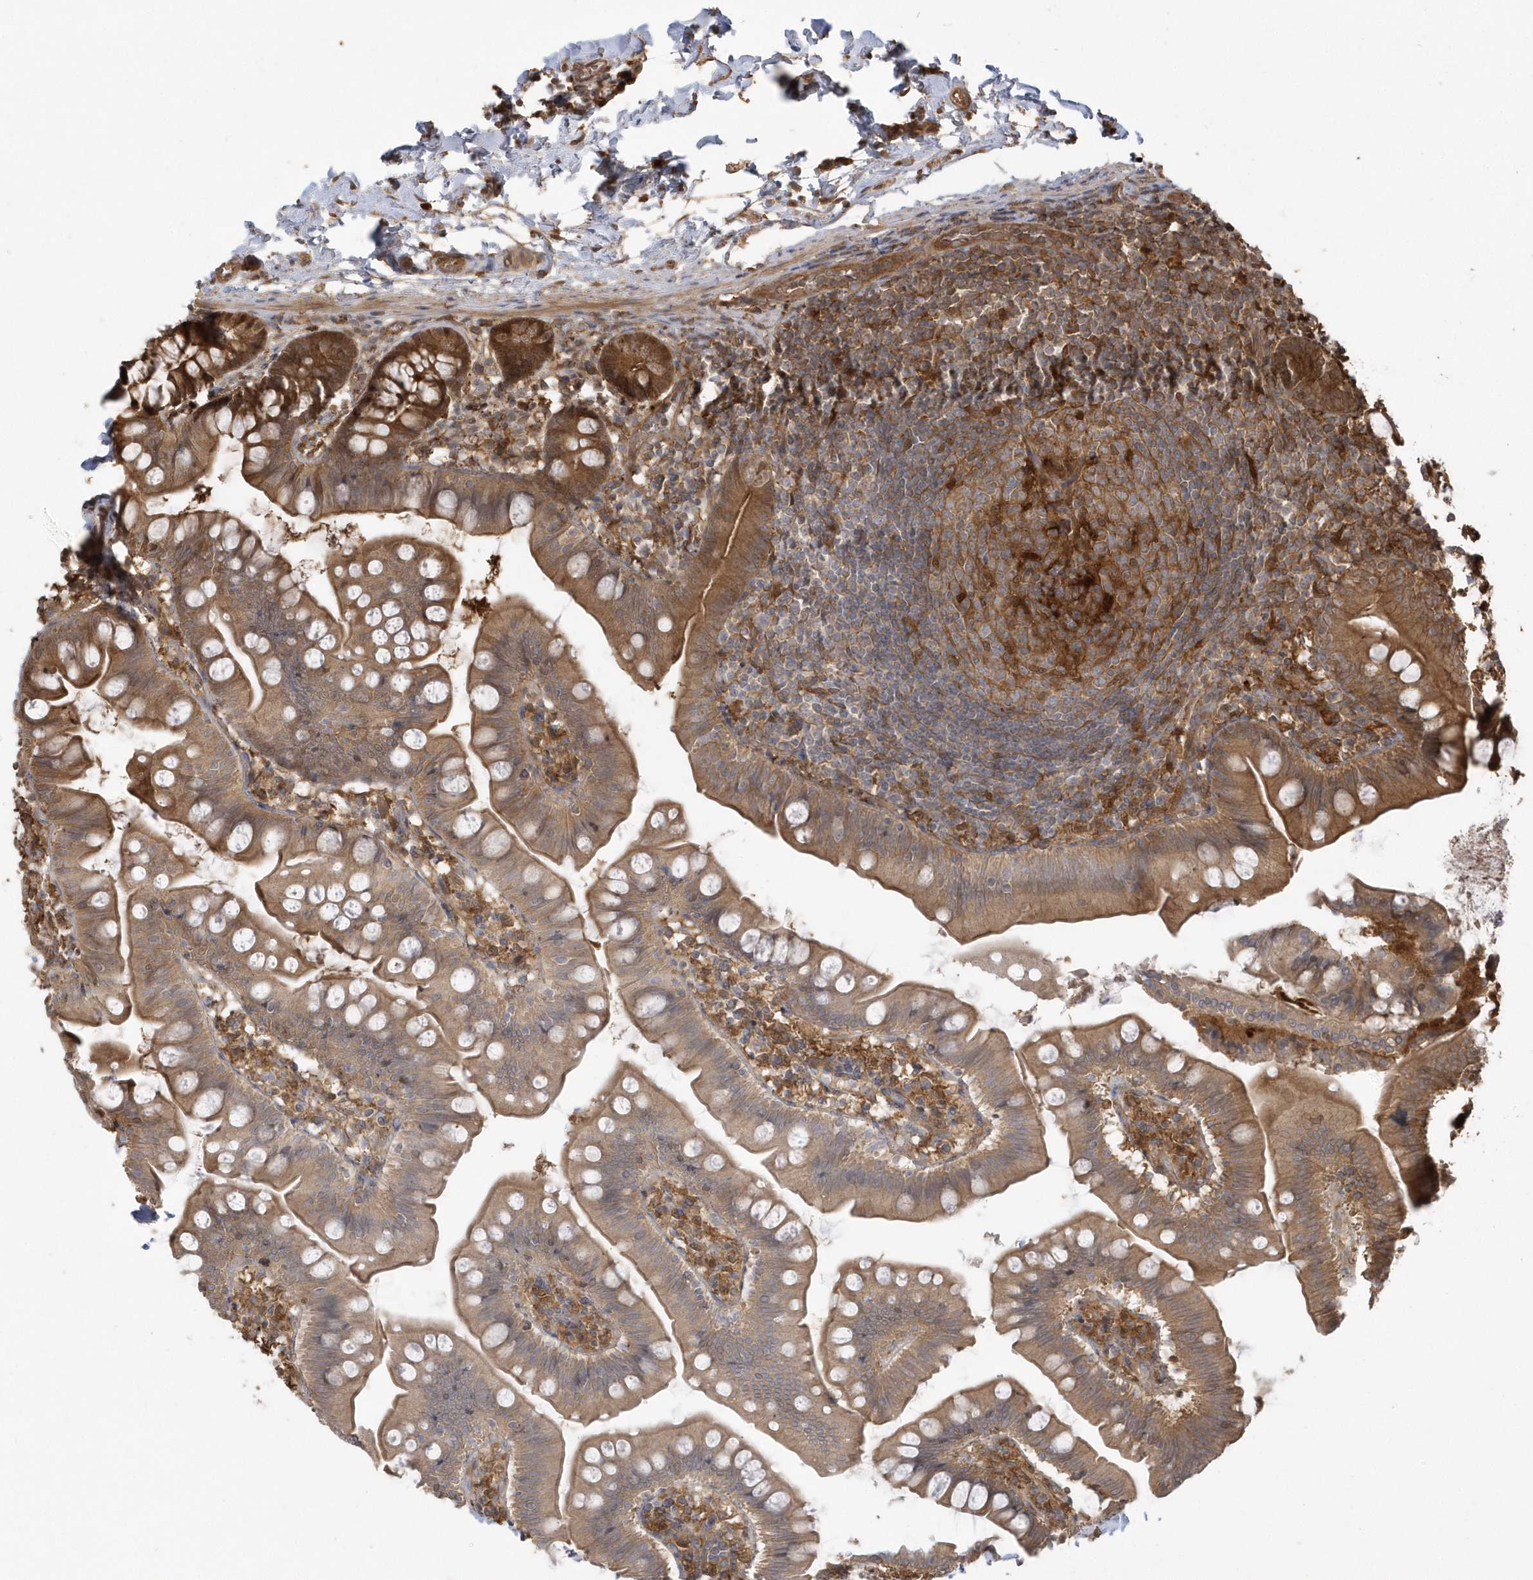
{"staining": {"intensity": "moderate", "quantity": ">75%", "location": "cytoplasmic/membranous"}, "tissue": "small intestine", "cell_type": "Glandular cells", "image_type": "normal", "snomed": [{"axis": "morphology", "description": "Normal tissue, NOS"}, {"axis": "topography", "description": "Small intestine"}], "caption": "IHC staining of normal small intestine, which shows medium levels of moderate cytoplasmic/membranous staining in approximately >75% of glandular cells indicating moderate cytoplasmic/membranous protein staining. The staining was performed using DAB (3,3'-diaminobenzidine) (brown) for protein detection and nuclei were counterstained in hematoxylin (blue).", "gene": "HNMT", "patient": {"sex": "male", "age": 7}}